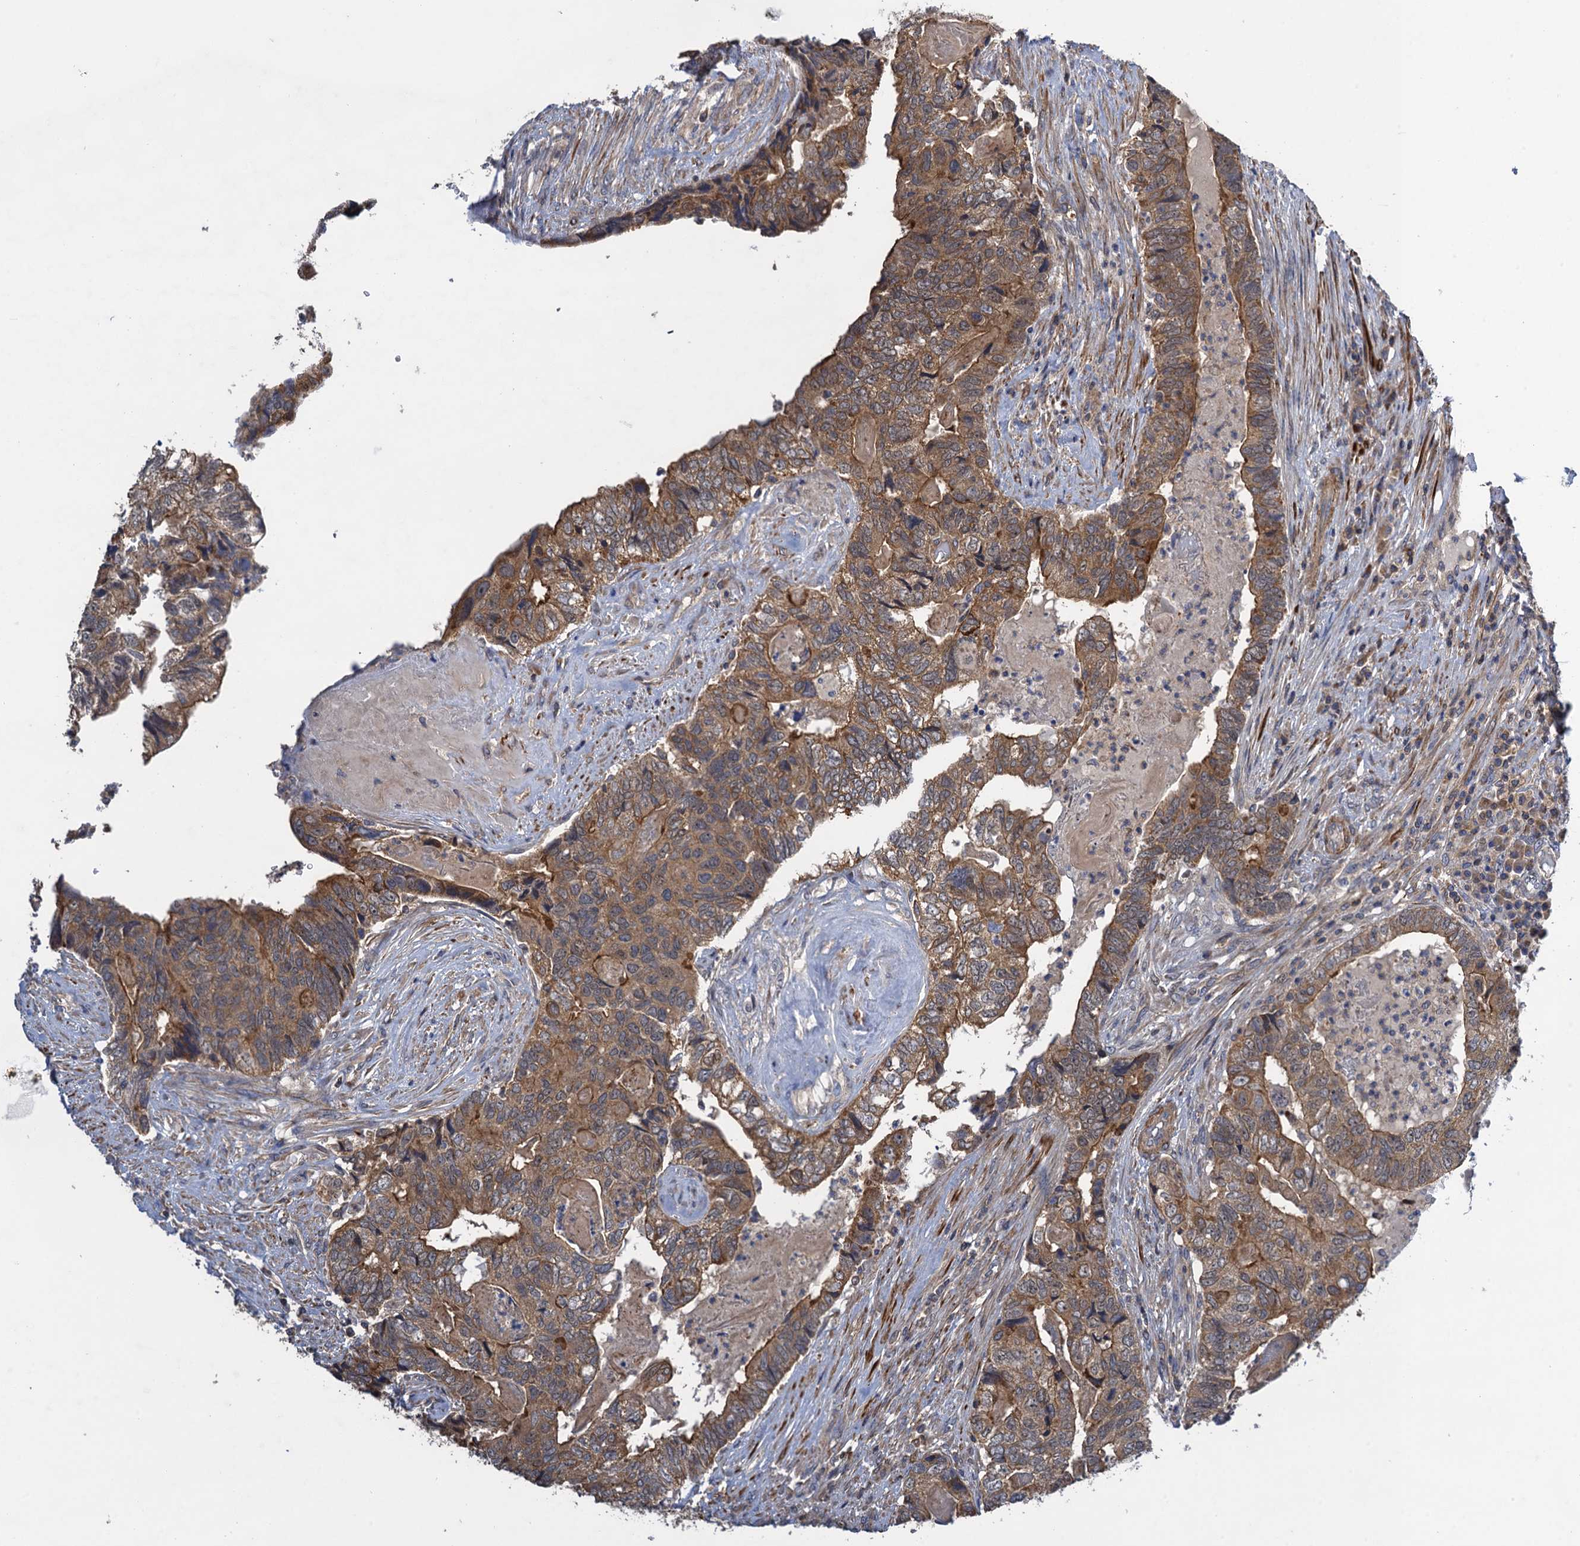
{"staining": {"intensity": "moderate", "quantity": ">75%", "location": "cytoplasmic/membranous"}, "tissue": "colorectal cancer", "cell_type": "Tumor cells", "image_type": "cancer", "snomed": [{"axis": "morphology", "description": "Adenocarcinoma, NOS"}, {"axis": "topography", "description": "Colon"}], "caption": "Colorectal cancer (adenocarcinoma) stained with immunohistochemistry displays moderate cytoplasmic/membranous expression in approximately >75% of tumor cells. (Stains: DAB (3,3'-diaminobenzidine) in brown, nuclei in blue, Microscopy: brightfield microscopy at high magnification).", "gene": "WDR88", "patient": {"sex": "female", "age": 67}}